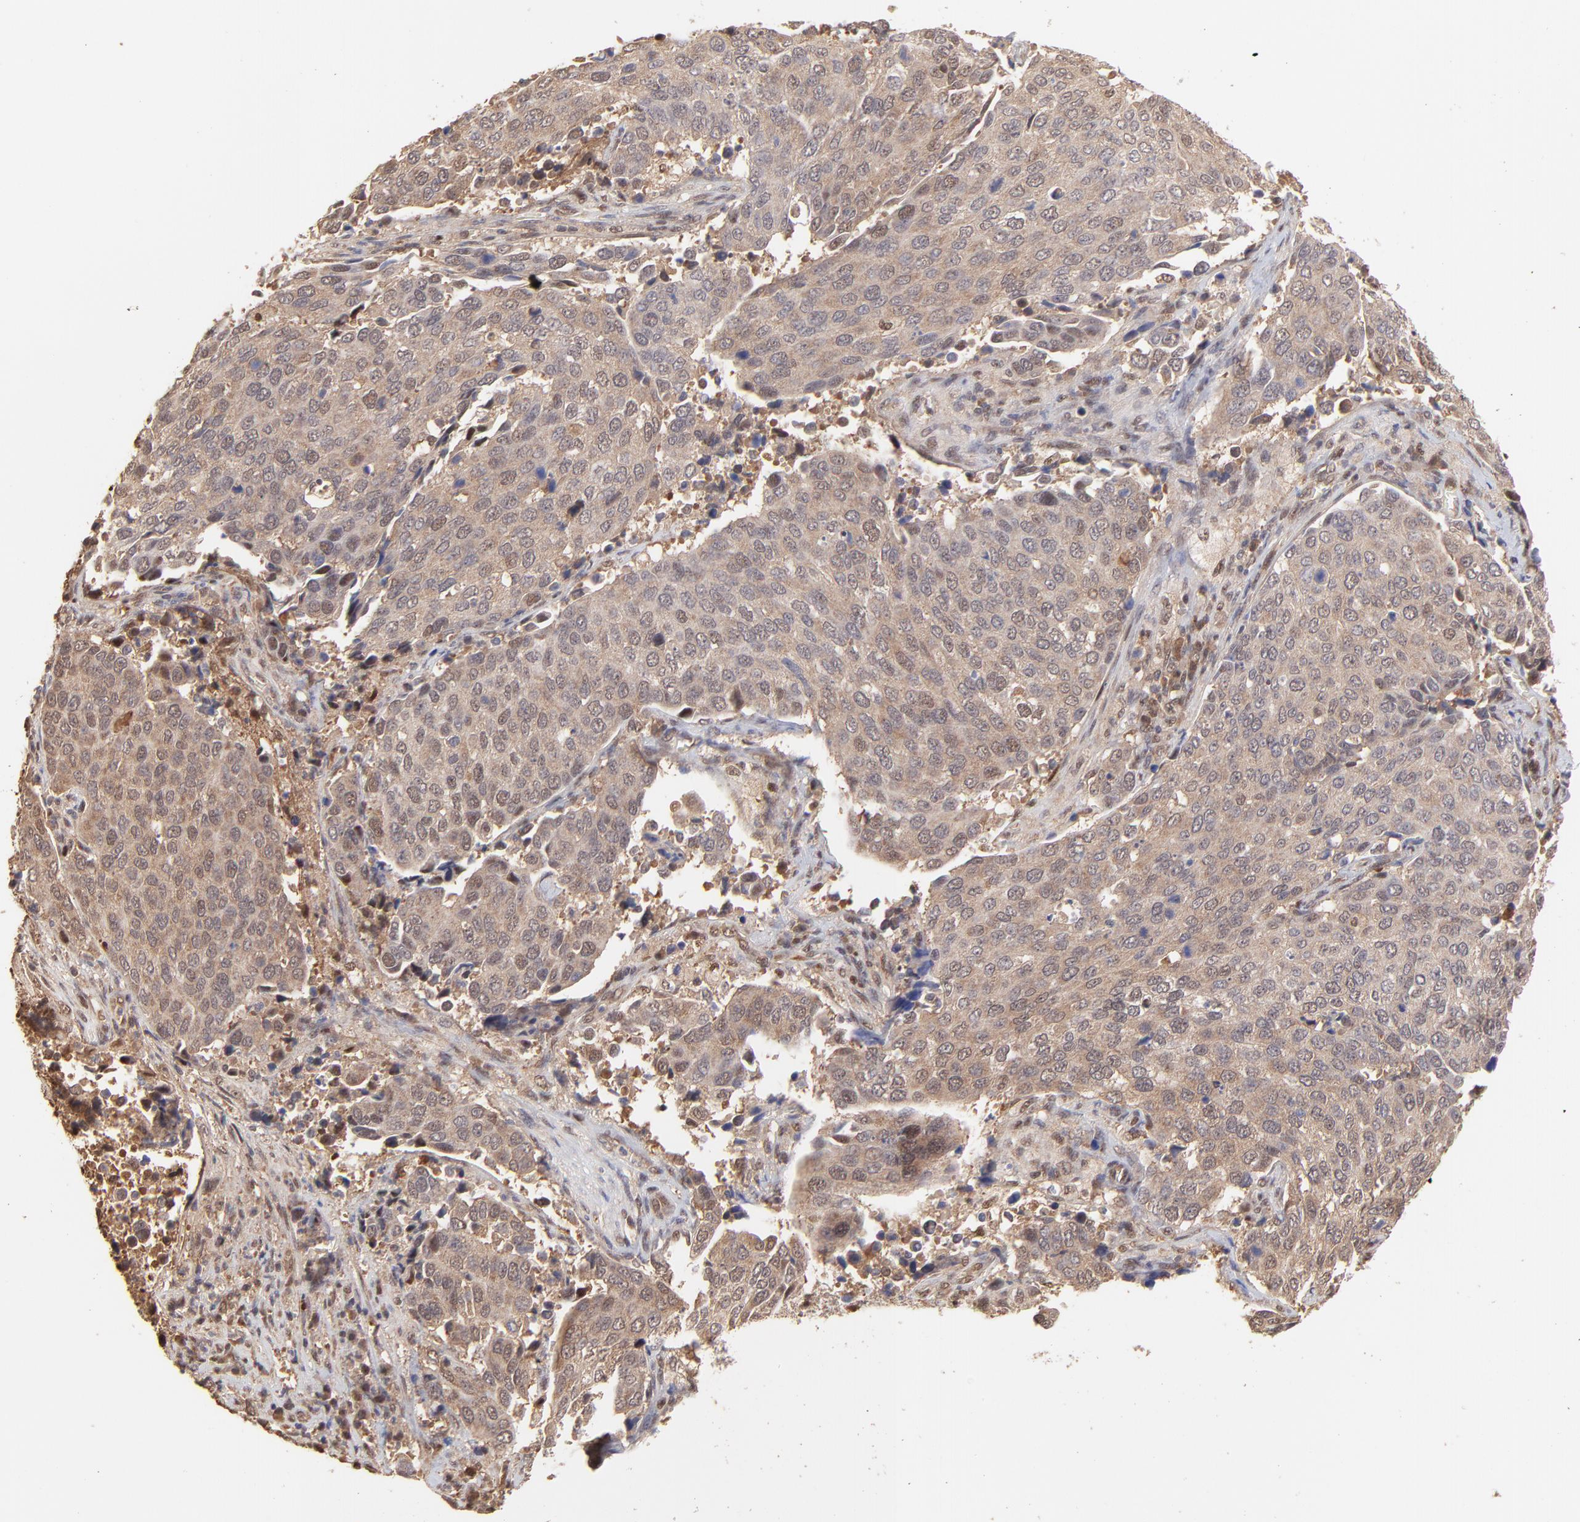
{"staining": {"intensity": "moderate", "quantity": "25%-75%", "location": "cytoplasmic/membranous,nuclear"}, "tissue": "cervical cancer", "cell_type": "Tumor cells", "image_type": "cancer", "snomed": [{"axis": "morphology", "description": "Squamous cell carcinoma, NOS"}, {"axis": "topography", "description": "Cervix"}], "caption": "This is an image of immunohistochemistry (IHC) staining of squamous cell carcinoma (cervical), which shows moderate expression in the cytoplasmic/membranous and nuclear of tumor cells.", "gene": "PSMD14", "patient": {"sex": "female", "age": 54}}